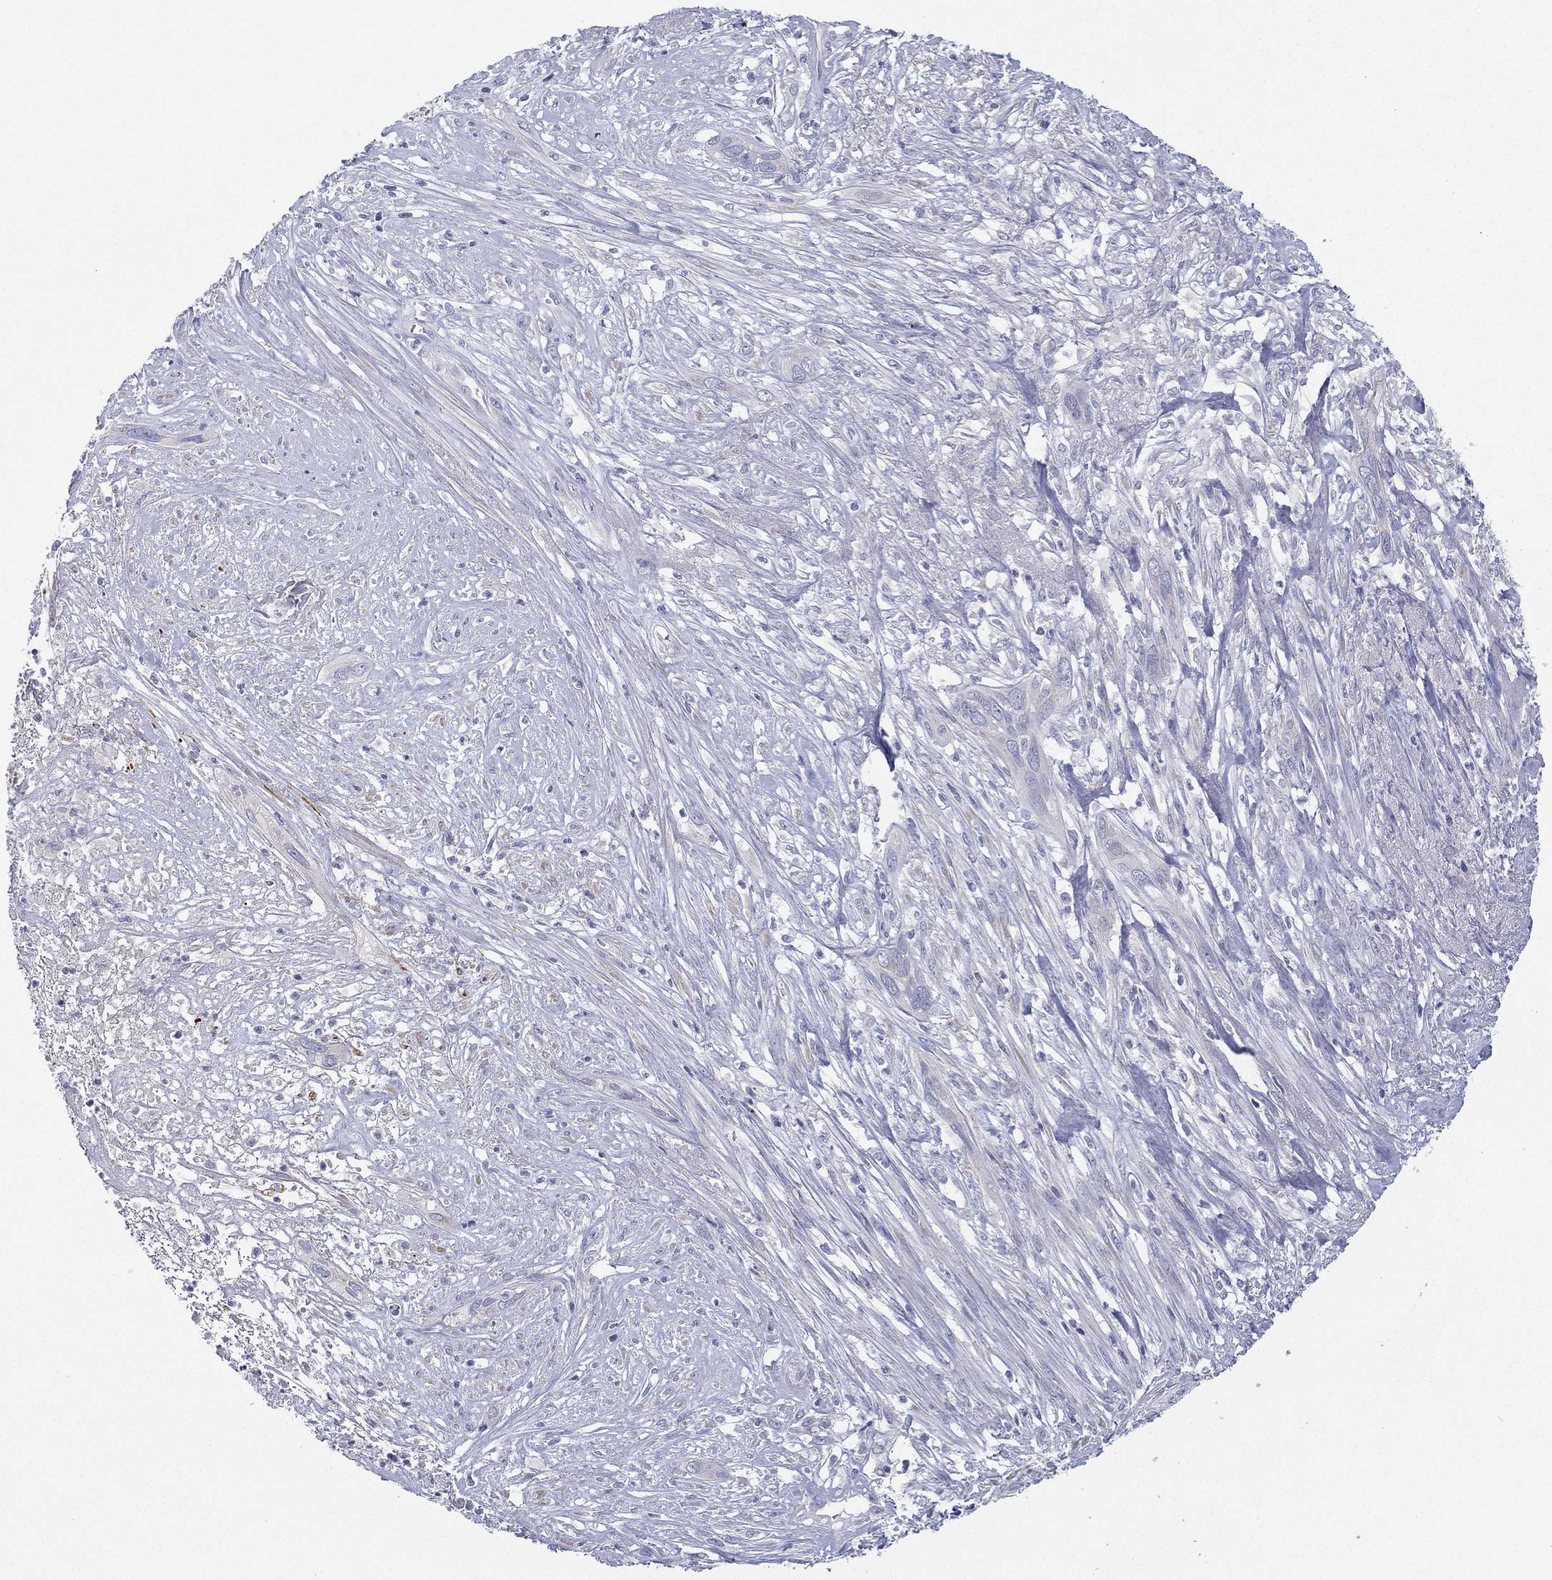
{"staining": {"intensity": "negative", "quantity": "none", "location": "none"}, "tissue": "cervical cancer", "cell_type": "Tumor cells", "image_type": "cancer", "snomed": [{"axis": "morphology", "description": "Squamous cell carcinoma, NOS"}, {"axis": "topography", "description": "Cervix"}], "caption": "Cervical cancer was stained to show a protein in brown. There is no significant staining in tumor cells.", "gene": "CYP2D6", "patient": {"sex": "female", "age": 57}}